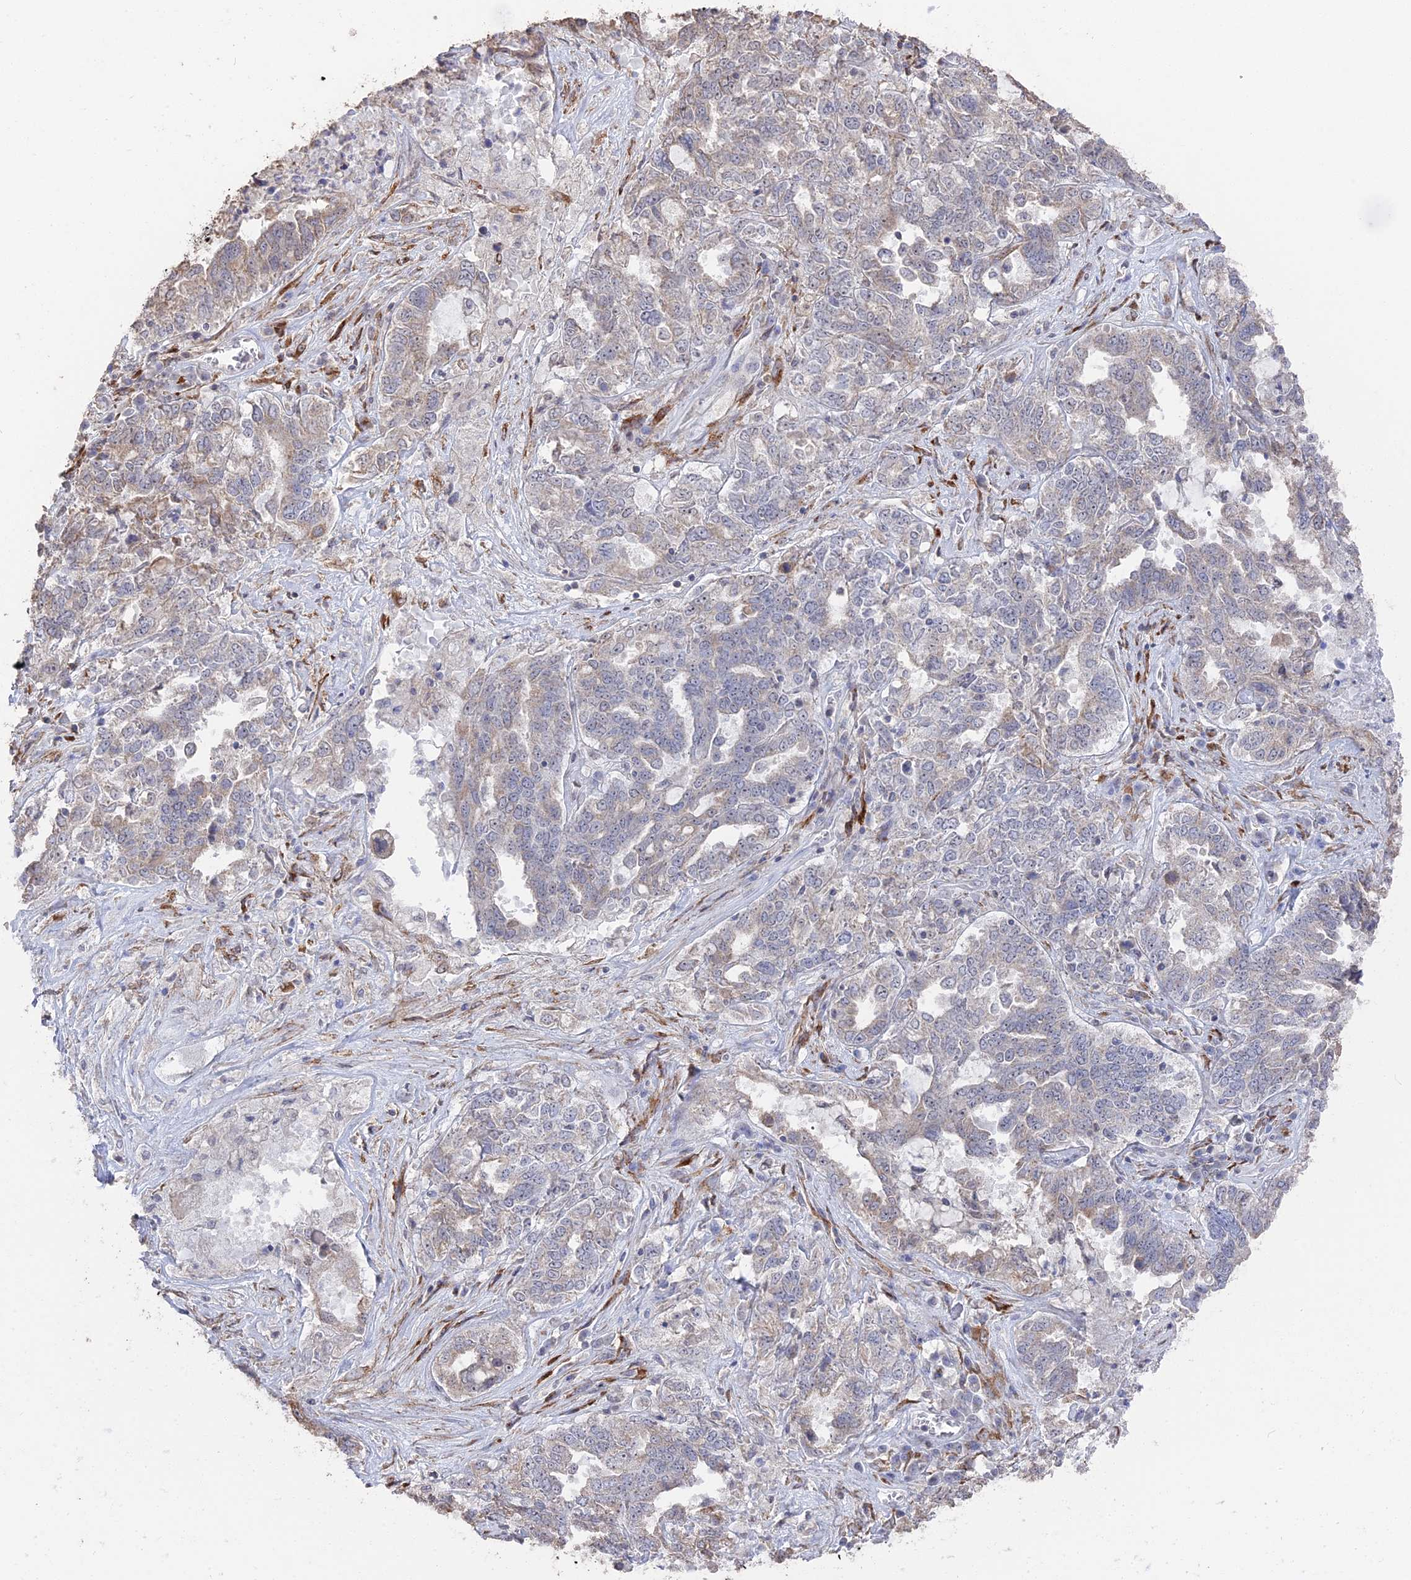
{"staining": {"intensity": "weak", "quantity": "<25%", "location": "cytoplasmic/membranous"}, "tissue": "ovarian cancer", "cell_type": "Tumor cells", "image_type": "cancer", "snomed": [{"axis": "morphology", "description": "Carcinoma, endometroid"}, {"axis": "topography", "description": "Ovary"}], "caption": "IHC of ovarian endometroid carcinoma displays no positivity in tumor cells. (IHC, brightfield microscopy, high magnification).", "gene": "SEMG2", "patient": {"sex": "female", "age": 62}}